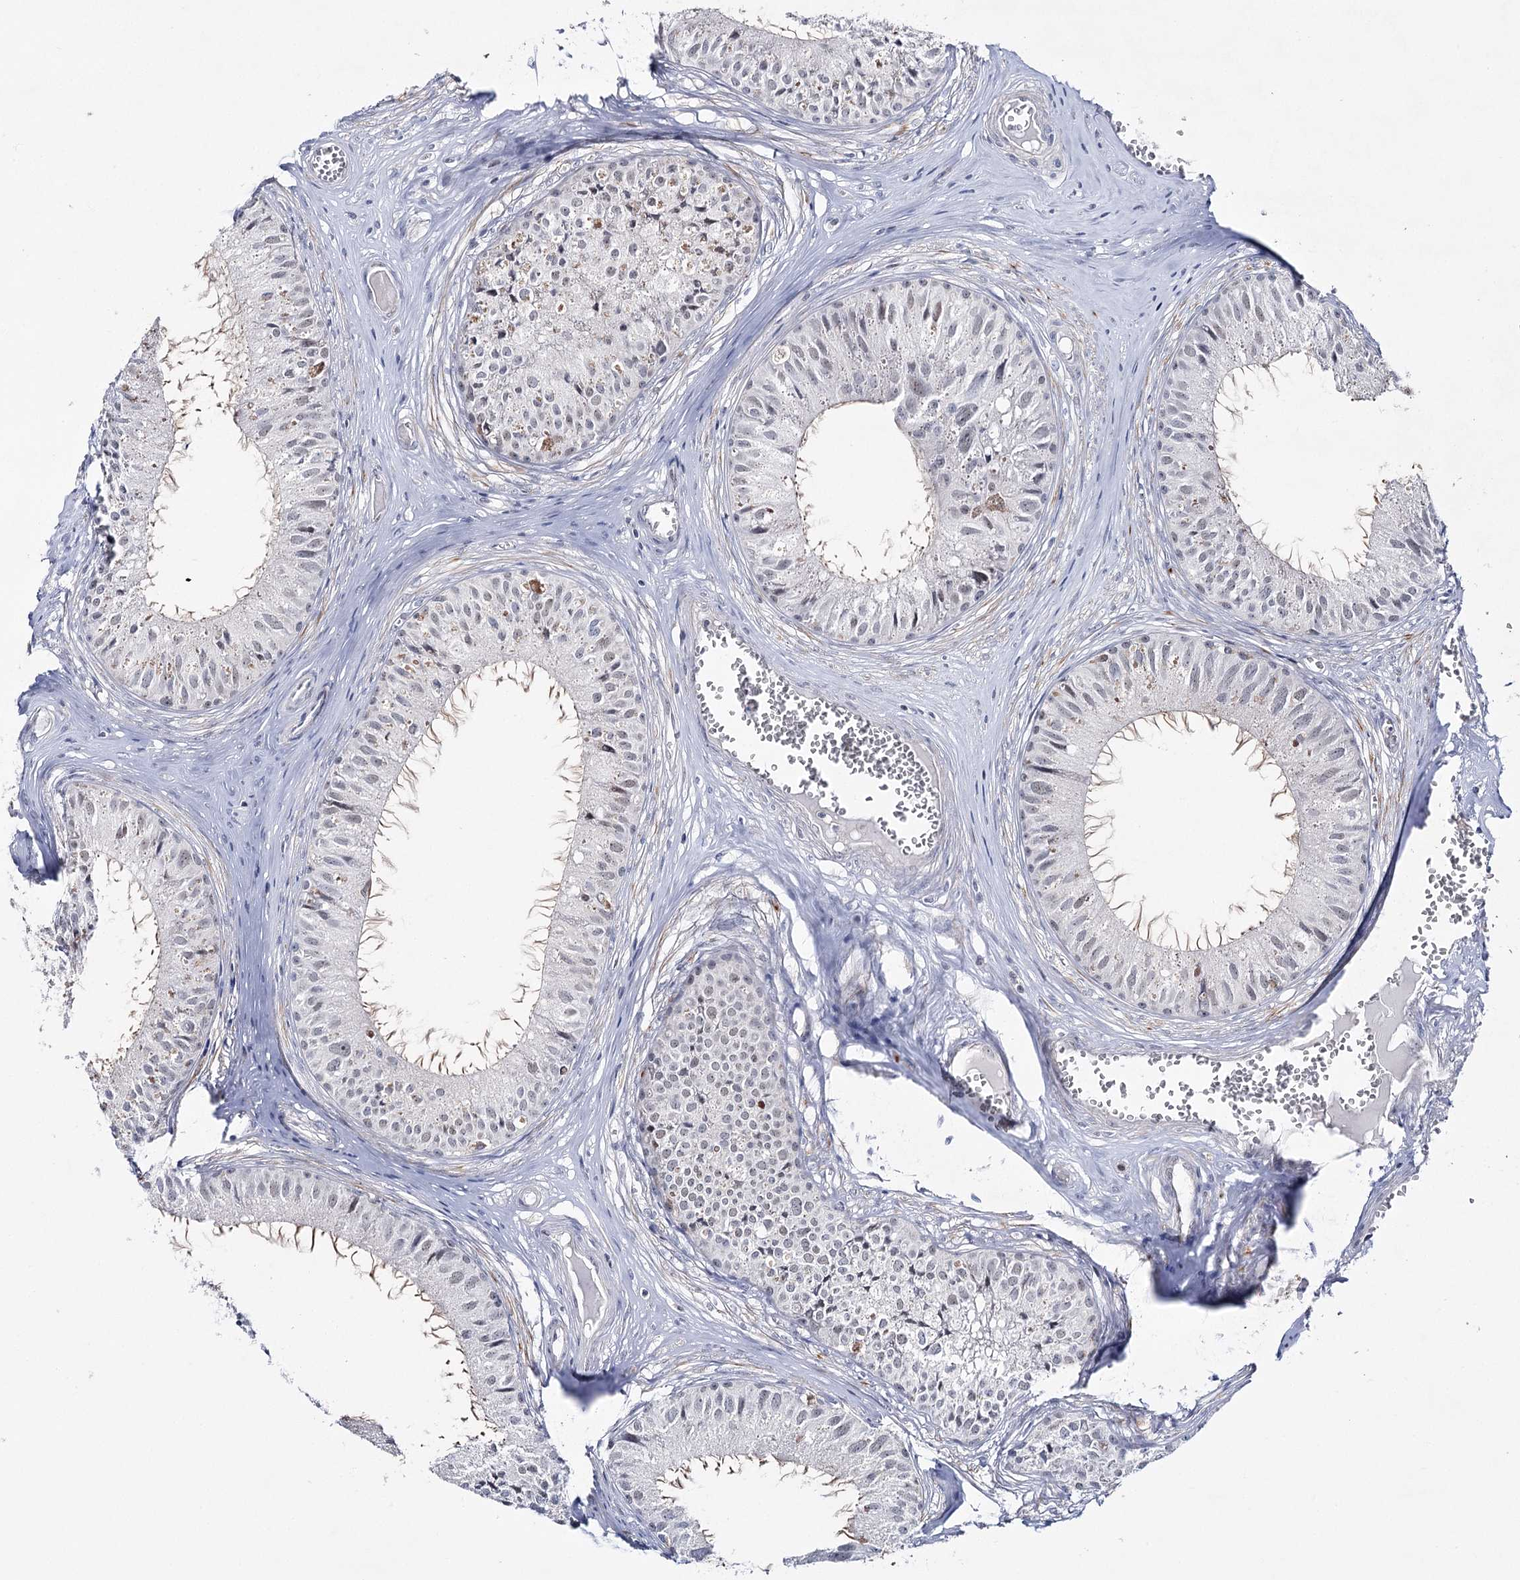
{"staining": {"intensity": "weak", "quantity": "25%-75%", "location": "nuclear"}, "tissue": "epididymis", "cell_type": "Glandular cells", "image_type": "normal", "snomed": [{"axis": "morphology", "description": "Normal tissue, NOS"}, {"axis": "topography", "description": "Epididymis"}], "caption": "Unremarkable epididymis shows weak nuclear expression in approximately 25%-75% of glandular cells, visualized by immunohistochemistry.", "gene": "ZC3H8", "patient": {"sex": "male", "age": 36}}